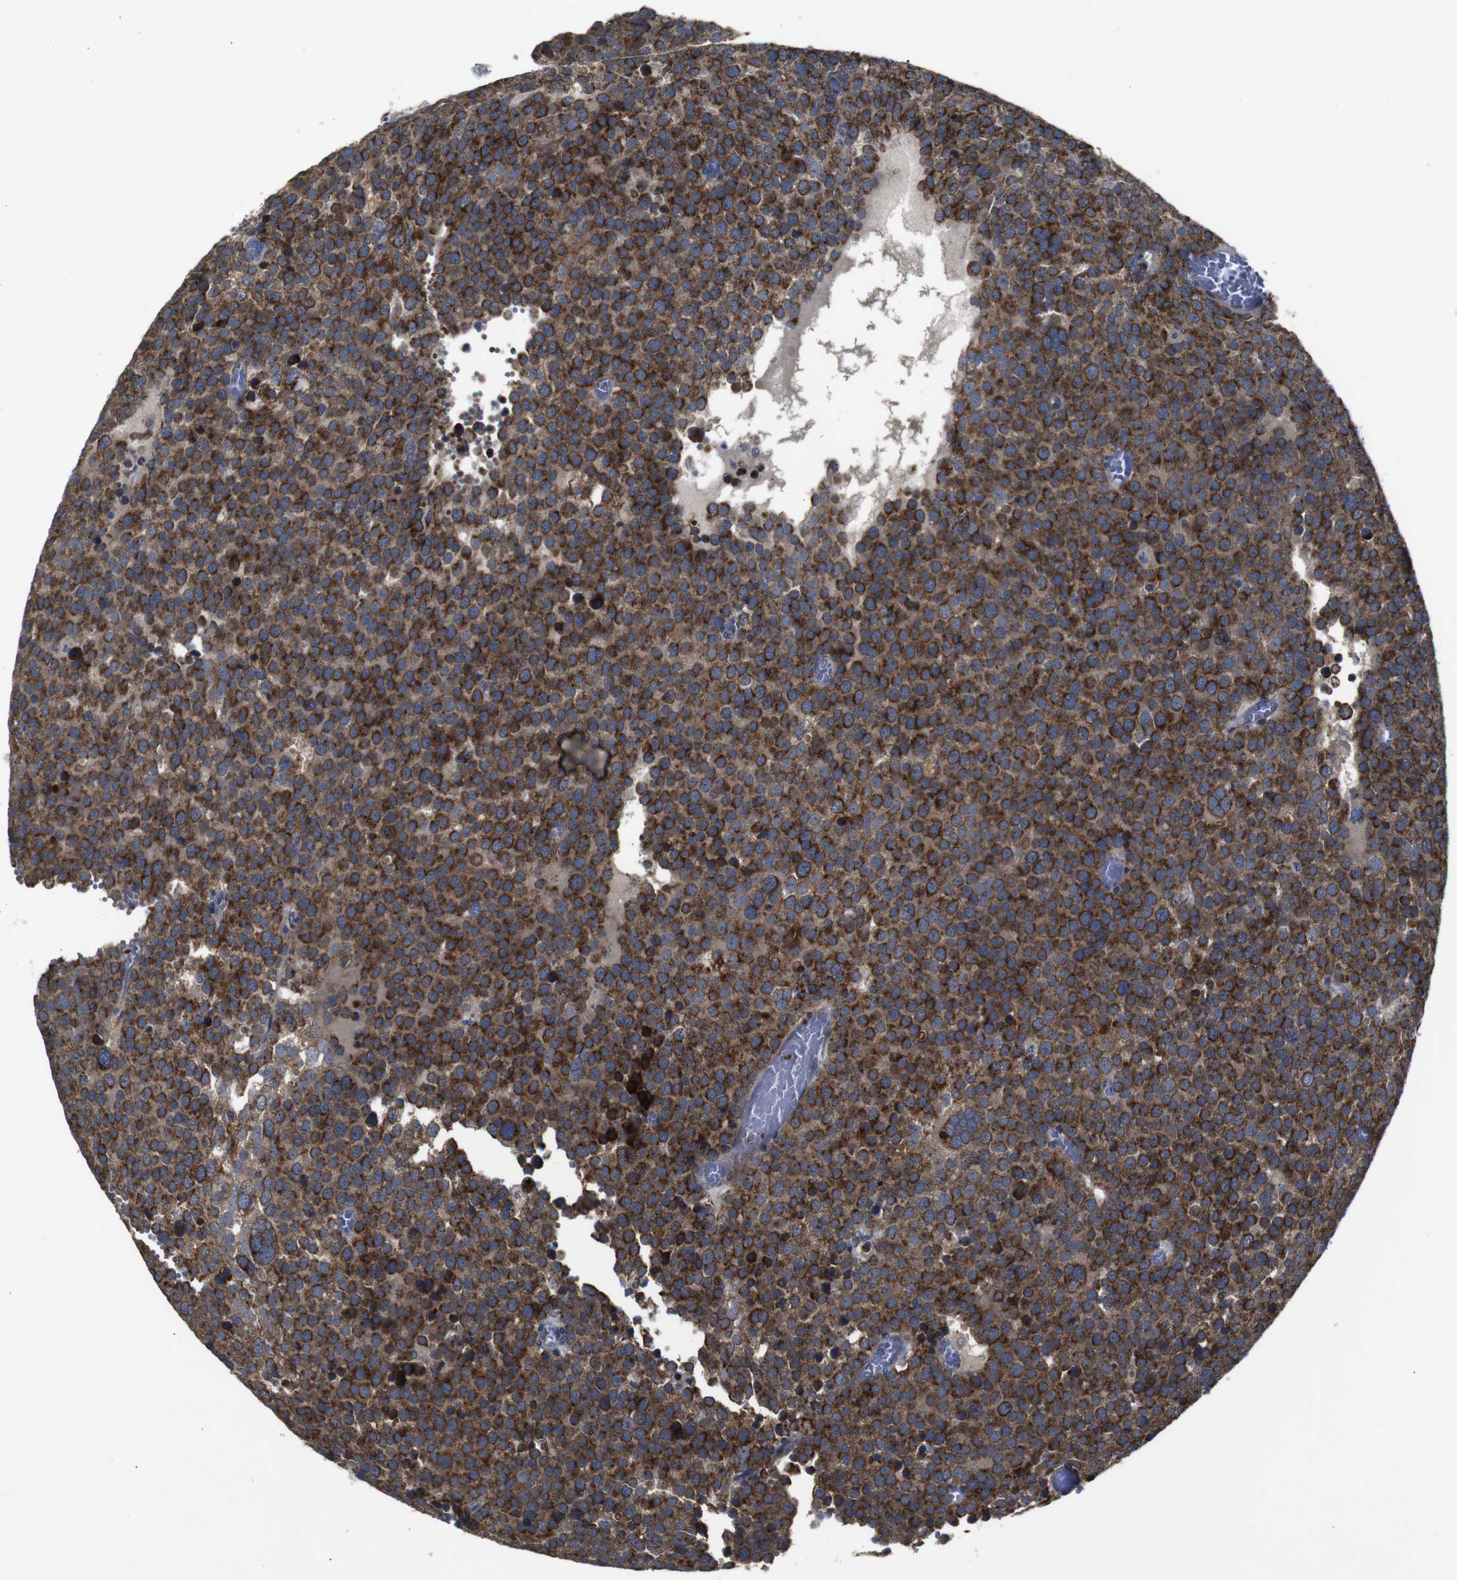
{"staining": {"intensity": "strong", "quantity": ">75%", "location": "cytoplasmic/membranous"}, "tissue": "testis cancer", "cell_type": "Tumor cells", "image_type": "cancer", "snomed": [{"axis": "morphology", "description": "Normal tissue, NOS"}, {"axis": "morphology", "description": "Seminoma, NOS"}, {"axis": "topography", "description": "Testis"}], "caption": "Human seminoma (testis) stained with a brown dye exhibits strong cytoplasmic/membranous positive staining in about >75% of tumor cells.", "gene": "CHST10", "patient": {"sex": "male", "age": 71}}